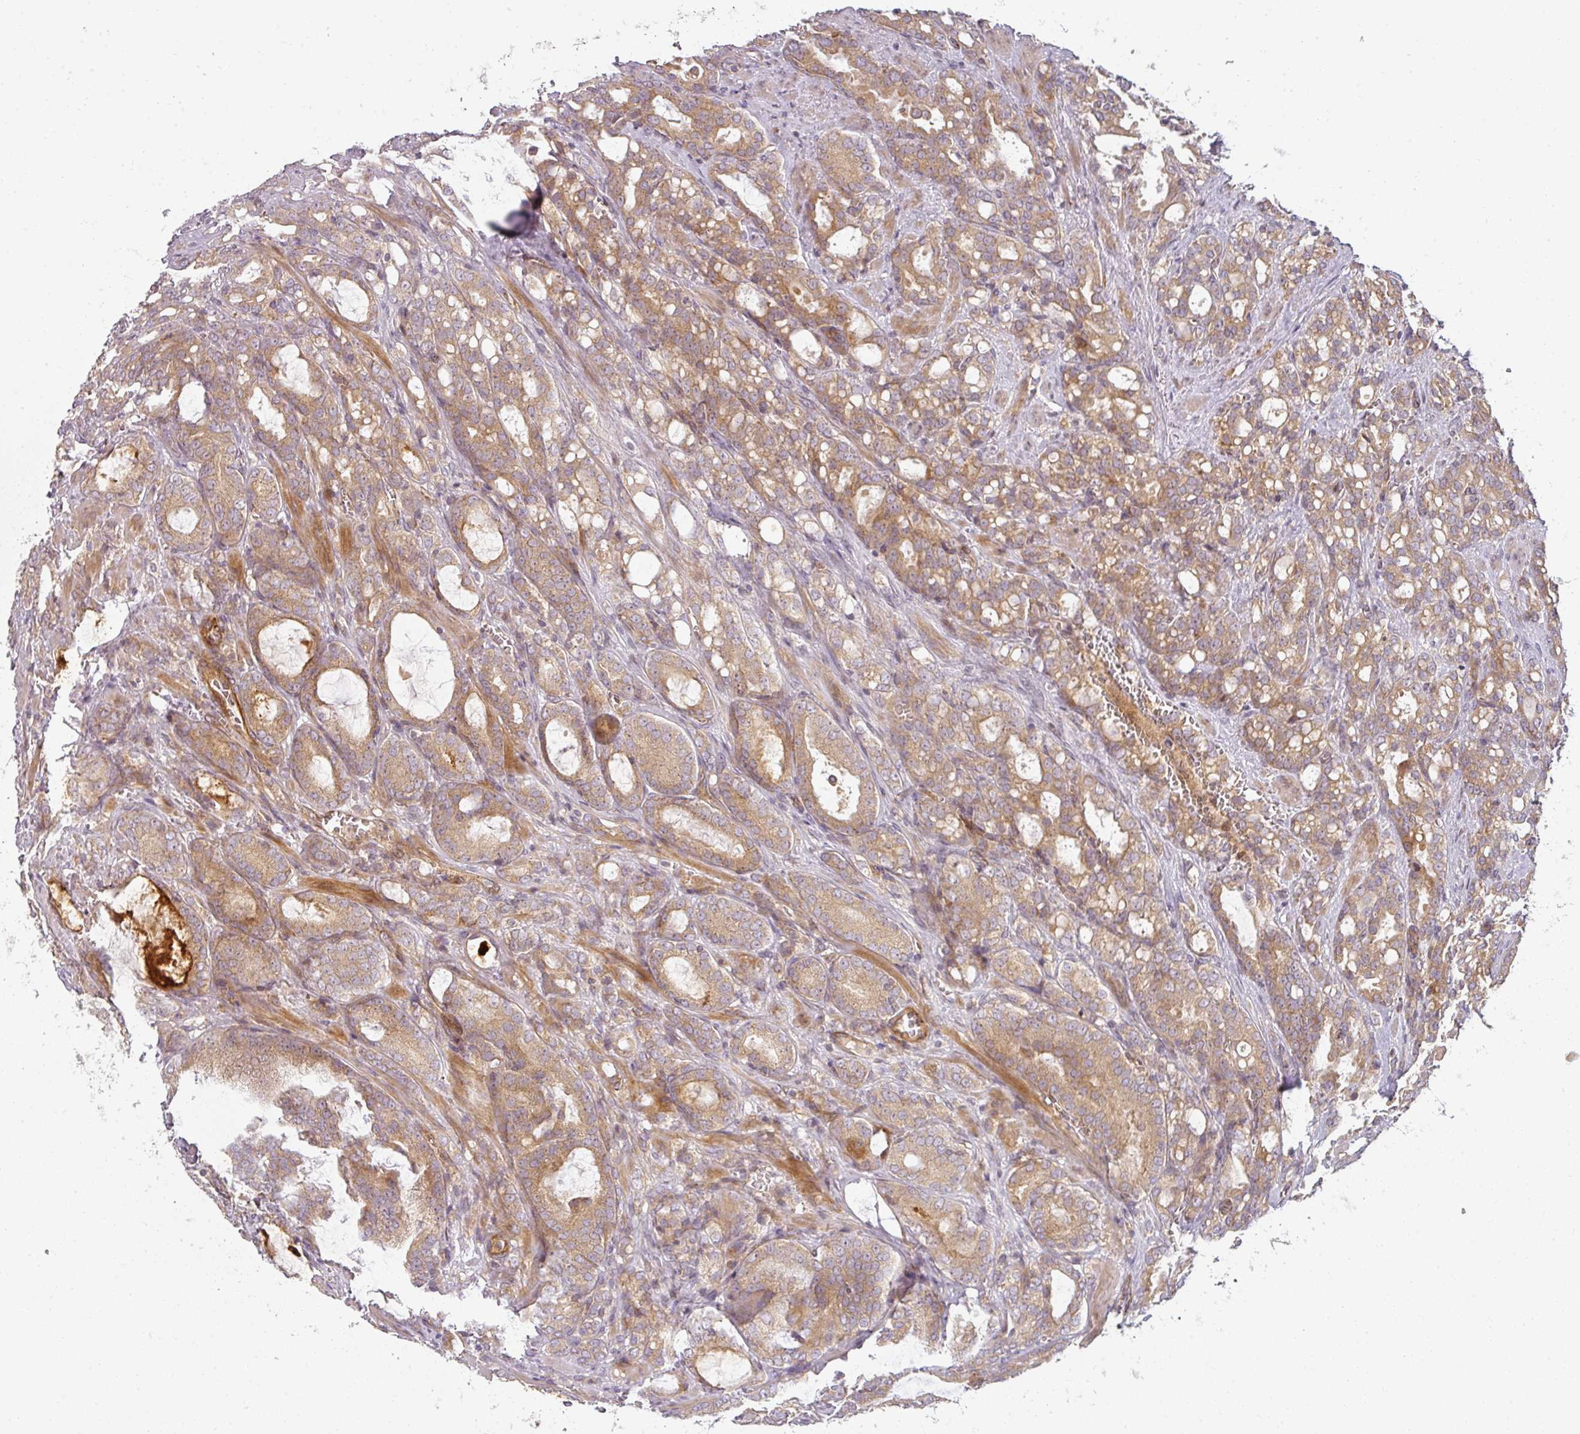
{"staining": {"intensity": "moderate", "quantity": ">75%", "location": "cytoplasmic/membranous"}, "tissue": "prostate cancer", "cell_type": "Tumor cells", "image_type": "cancer", "snomed": [{"axis": "morphology", "description": "Adenocarcinoma, High grade"}, {"axis": "topography", "description": "Prostate"}], "caption": "Tumor cells demonstrate medium levels of moderate cytoplasmic/membranous staining in approximately >75% of cells in prostate adenocarcinoma (high-grade).", "gene": "CNOT1", "patient": {"sex": "male", "age": 72}}